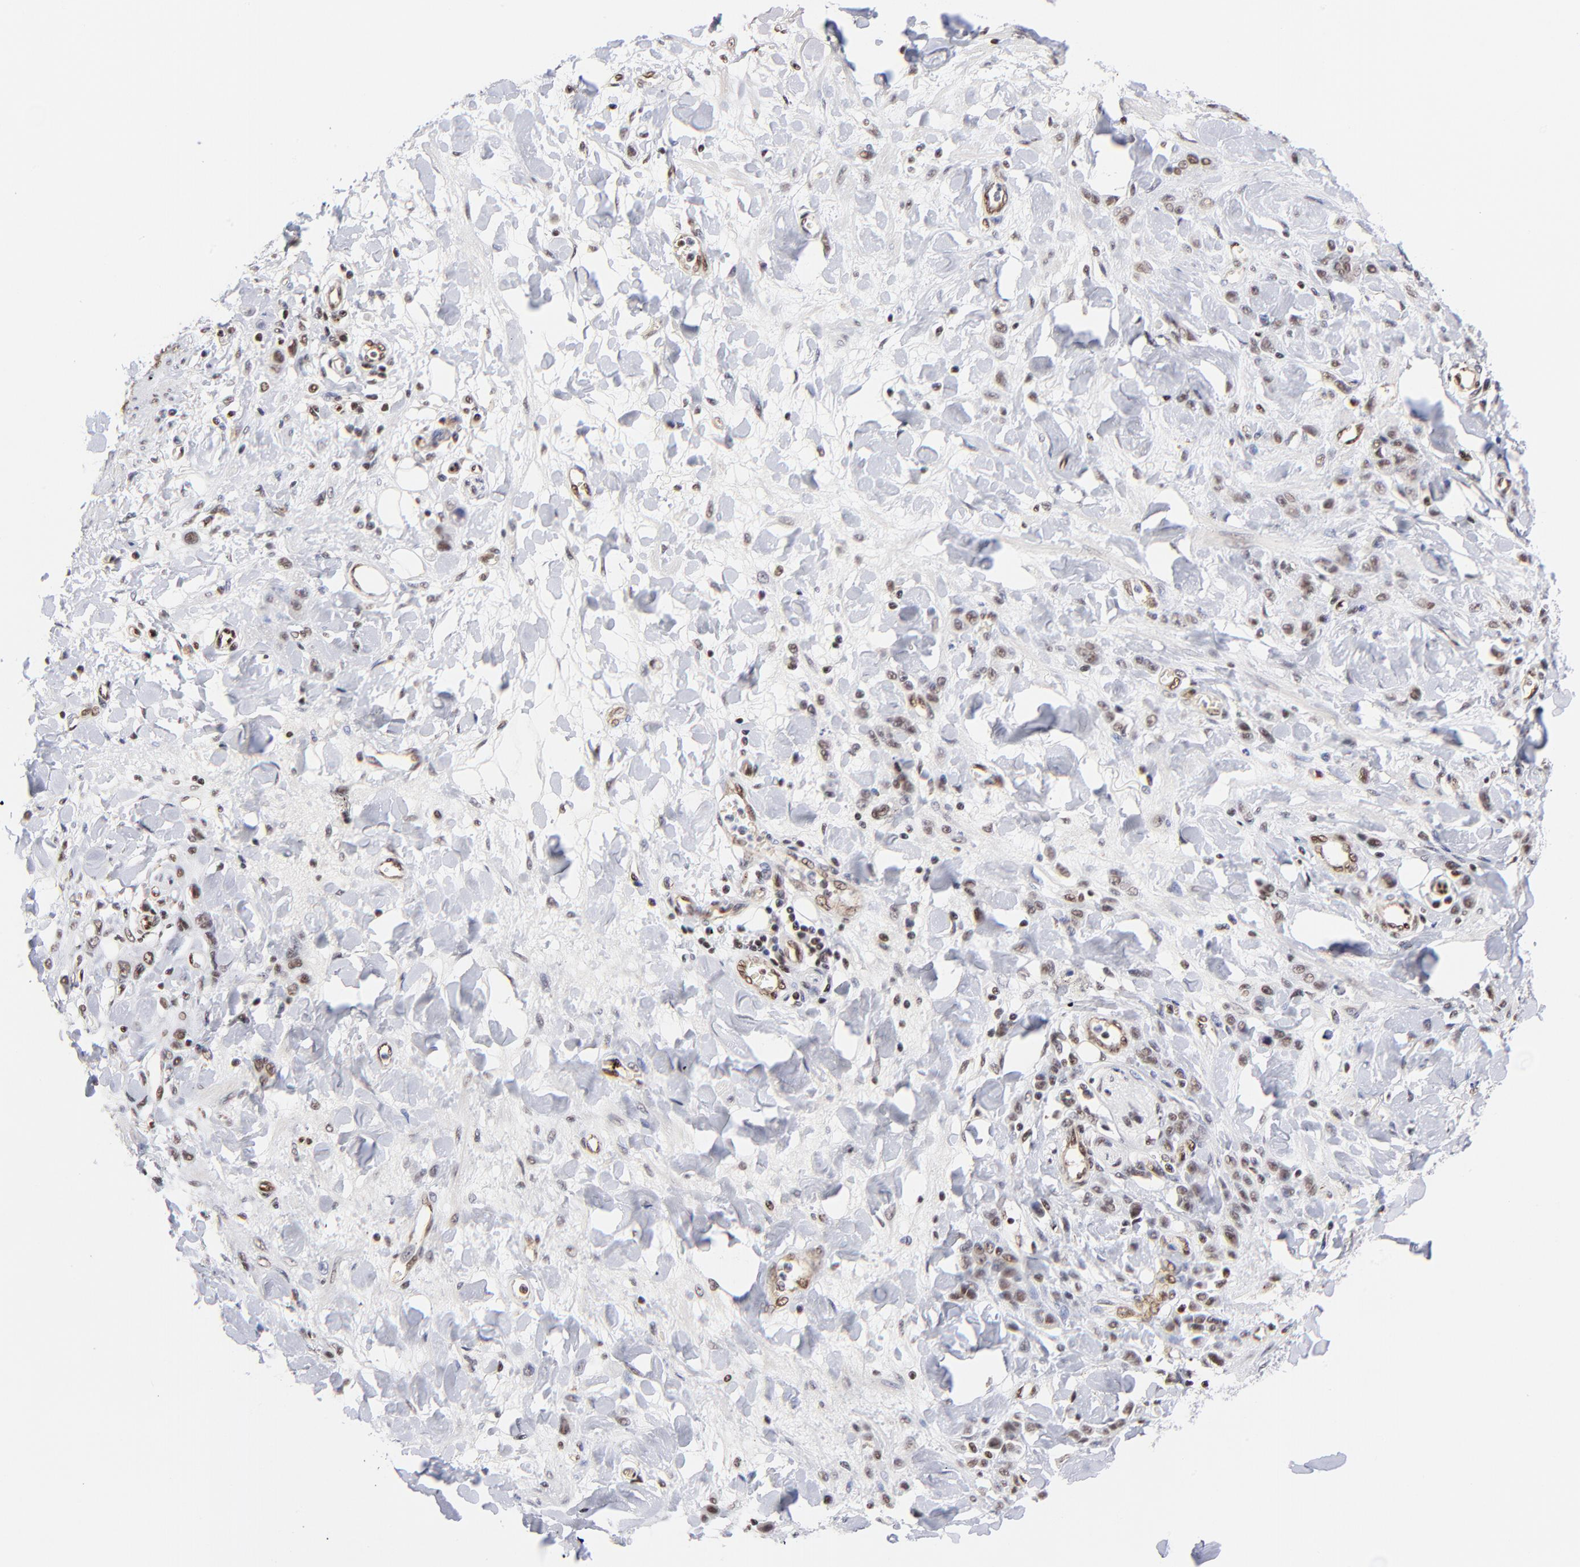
{"staining": {"intensity": "weak", "quantity": "25%-75%", "location": "nuclear"}, "tissue": "stomach cancer", "cell_type": "Tumor cells", "image_type": "cancer", "snomed": [{"axis": "morphology", "description": "Normal tissue, NOS"}, {"axis": "morphology", "description": "Adenocarcinoma, NOS"}, {"axis": "topography", "description": "Stomach"}], "caption": "Tumor cells display low levels of weak nuclear staining in approximately 25%-75% of cells in stomach cancer (adenocarcinoma).", "gene": "GABPA", "patient": {"sex": "male", "age": 82}}